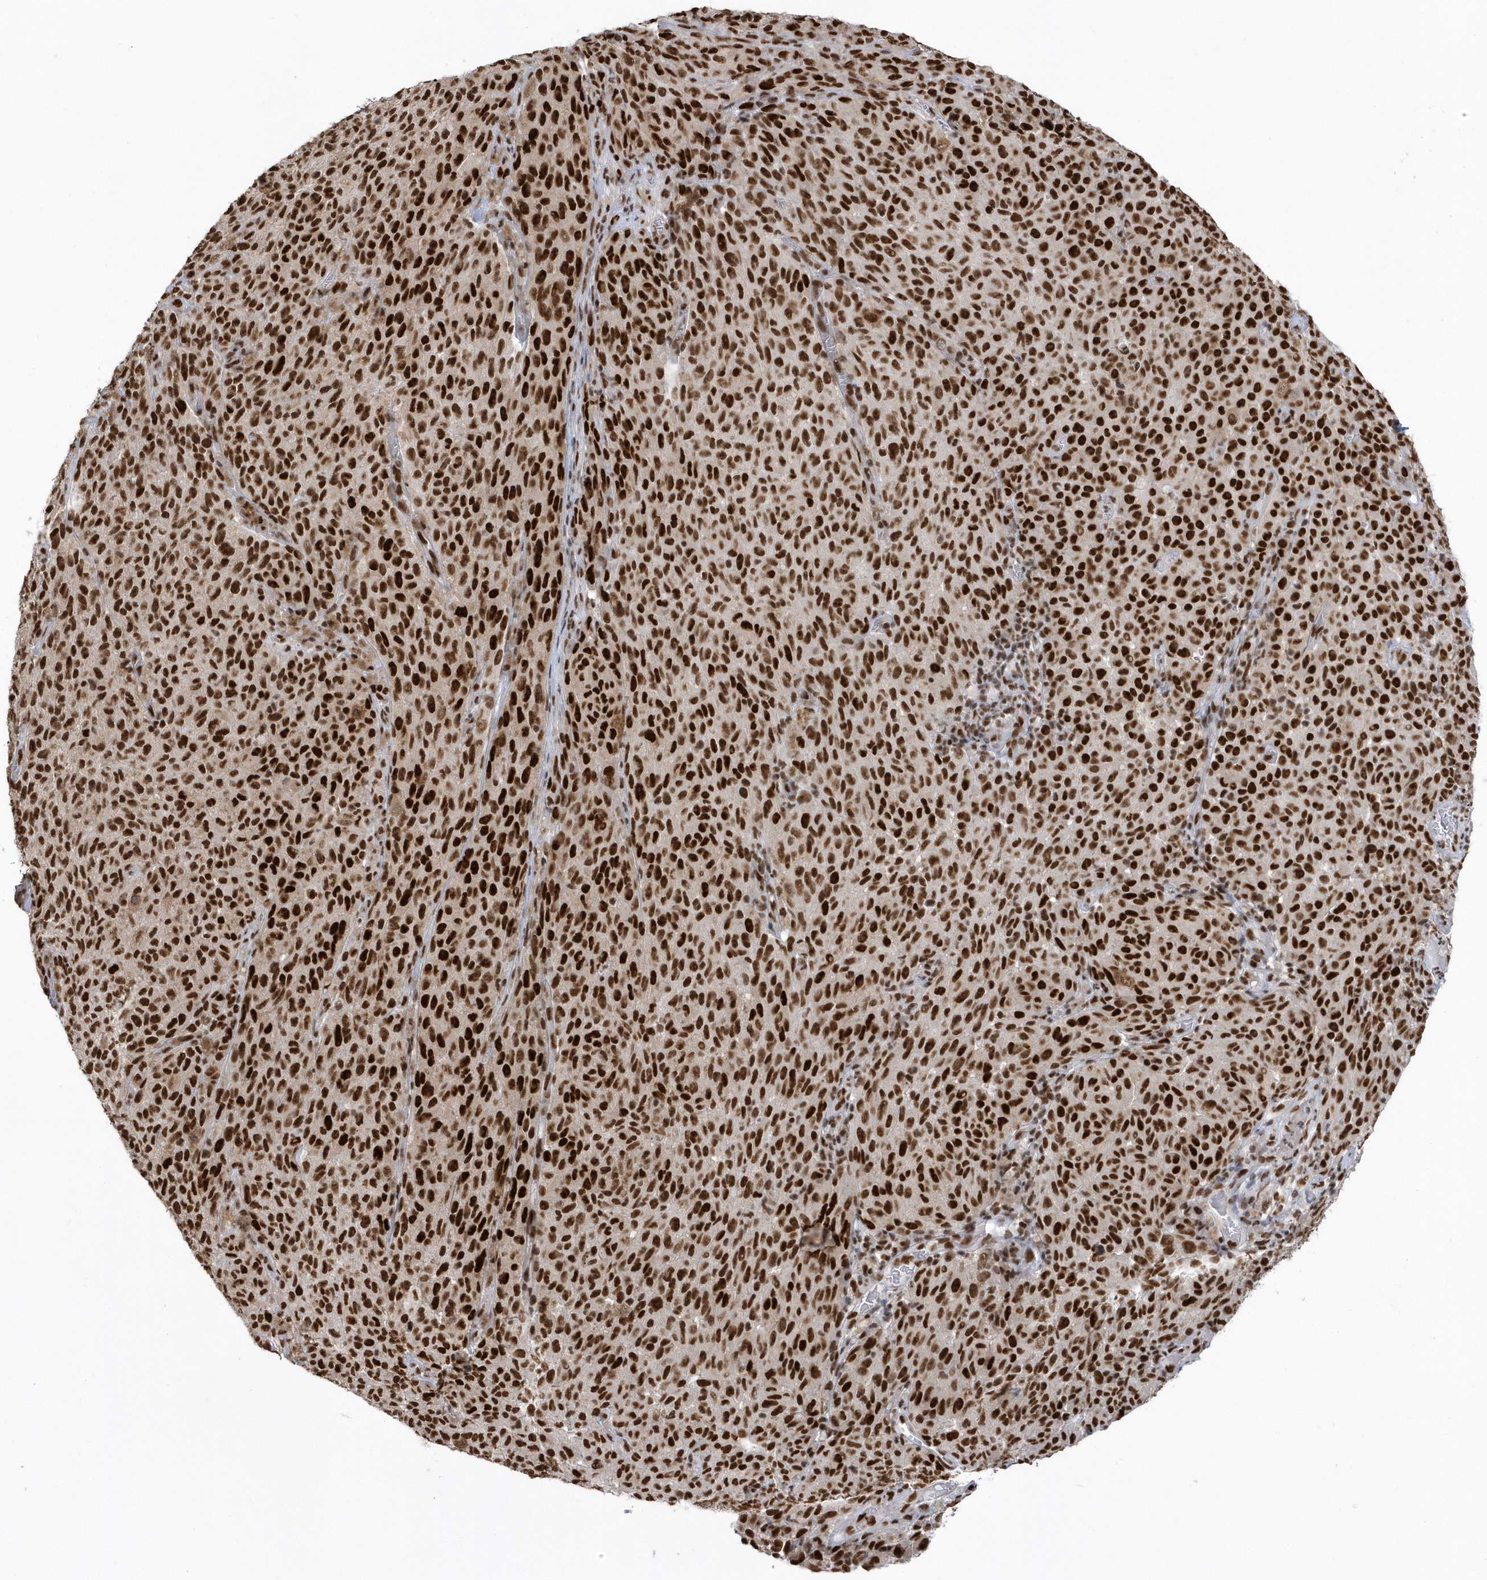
{"staining": {"intensity": "strong", "quantity": ">75%", "location": "nuclear"}, "tissue": "melanoma", "cell_type": "Tumor cells", "image_type": "cancer", "snomed": [{"axis": "morphology", "description": "Malignant melanoma, NOS"}, {"axis": "topography", "description": "Skin"}], "caption": "This micrograph shows IHC staining of human melanoma, with high strong nuclear expression in approximately >75% of tumor cells.", "gene": "SEPHS1", "patient": {"sex": "female", "age": 82}}